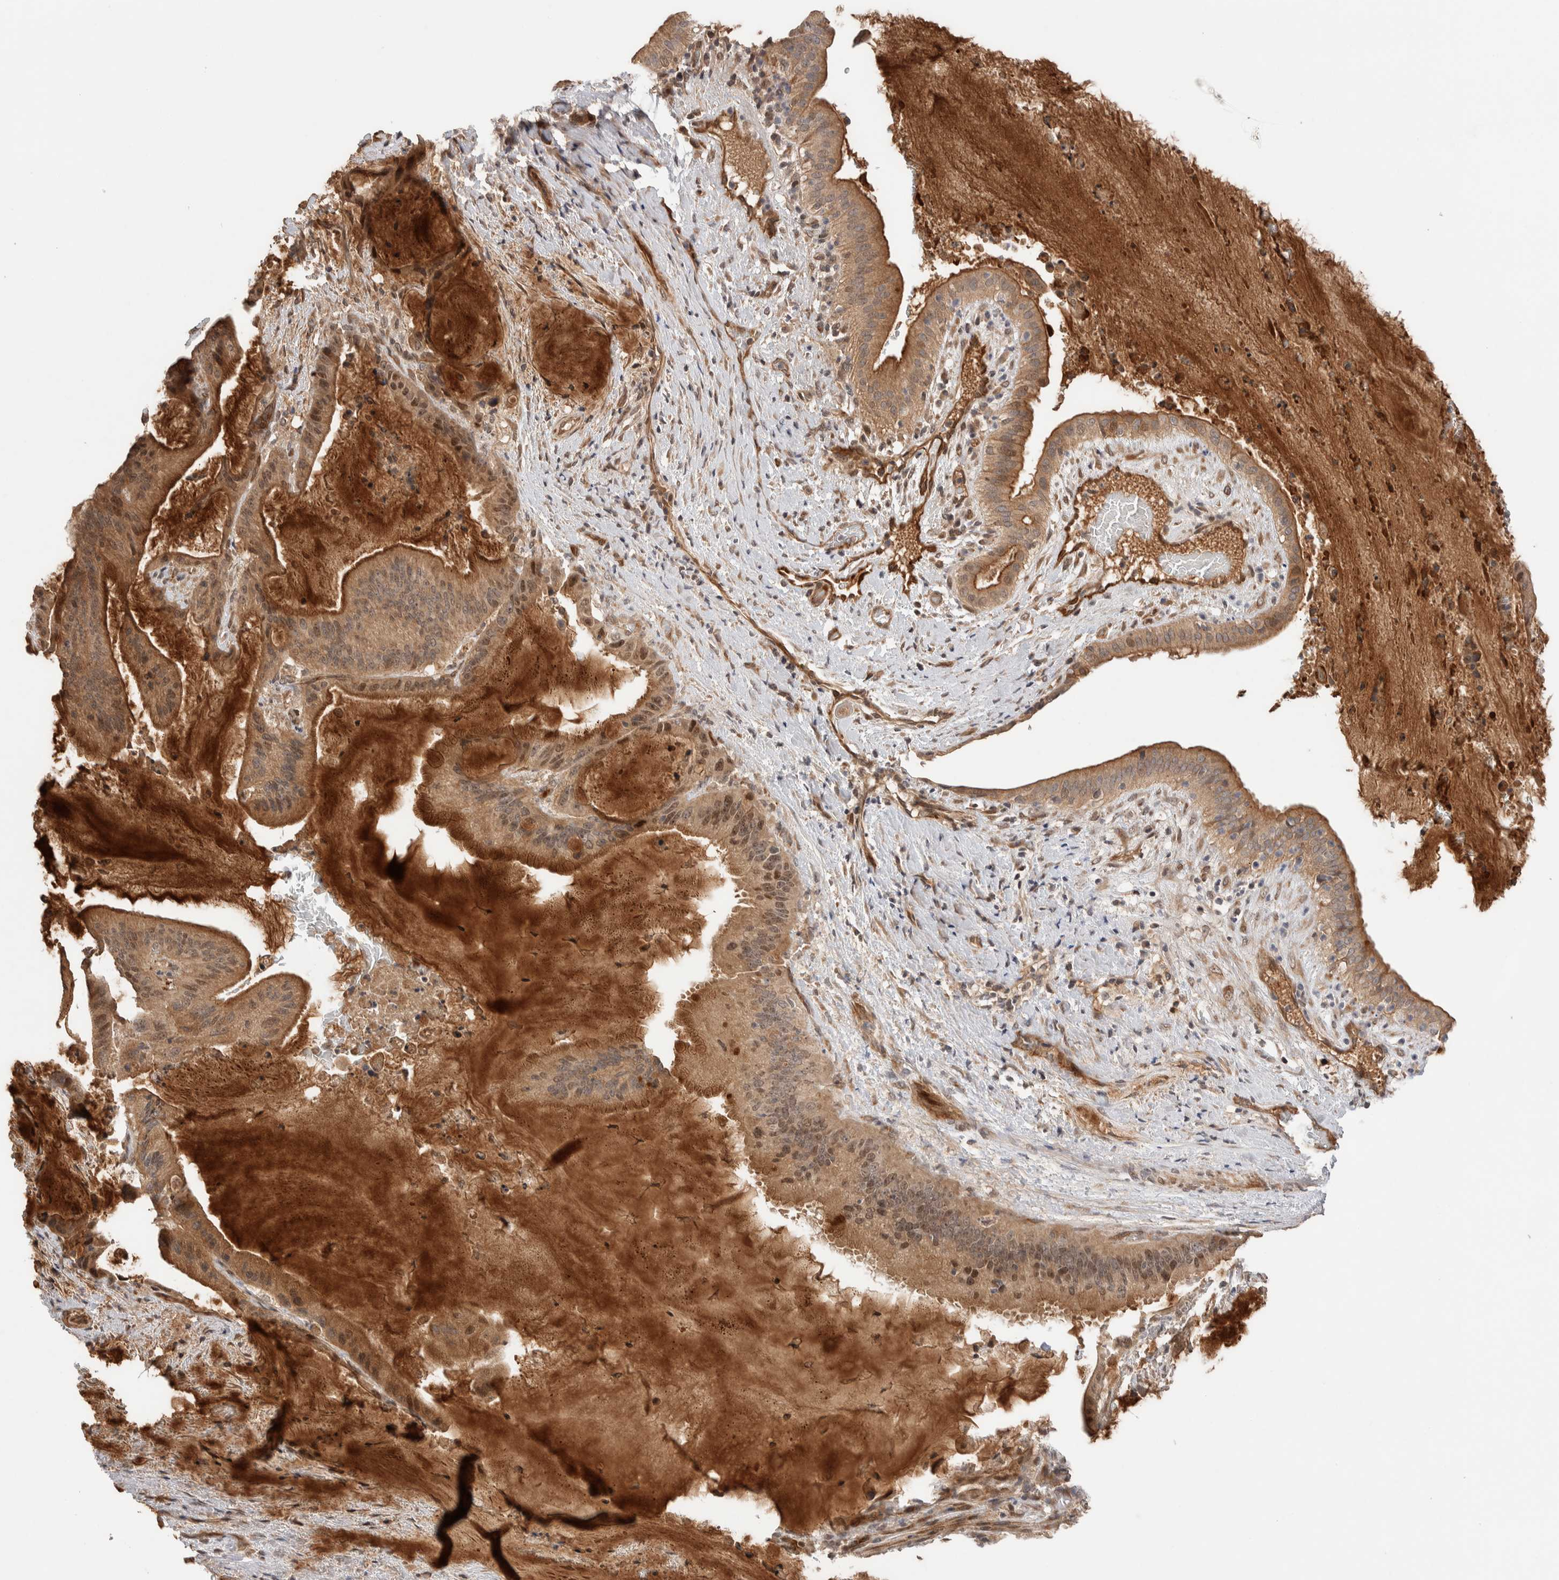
{"staining": {"intensity": "moderate", "quantity": ">75%", "location": "cytoplasmic/membranous,nuclear"}, "tissue": "liver cancer", "cell_type": "Tumor cells", "image_type": "cancer", "snomed": [{"axis": "morphology", "description": "Normal tissue, NOS"}, {"axis": "morphology", "description": "Cholangiocarcinoma"}, {"axis": "topography", "description": "Liver"}, {"axis": "topography", "description": "Peripheral nerve tissue"}], "caption": "Liver cancer (cholangiocarcinoma) tissue exhibits moderate cytoplasmic/membranous and nuclear staining in about >75% of tumor cells", "gene": "PRDM15", "patient": {"sex": "female", "age": 73}}